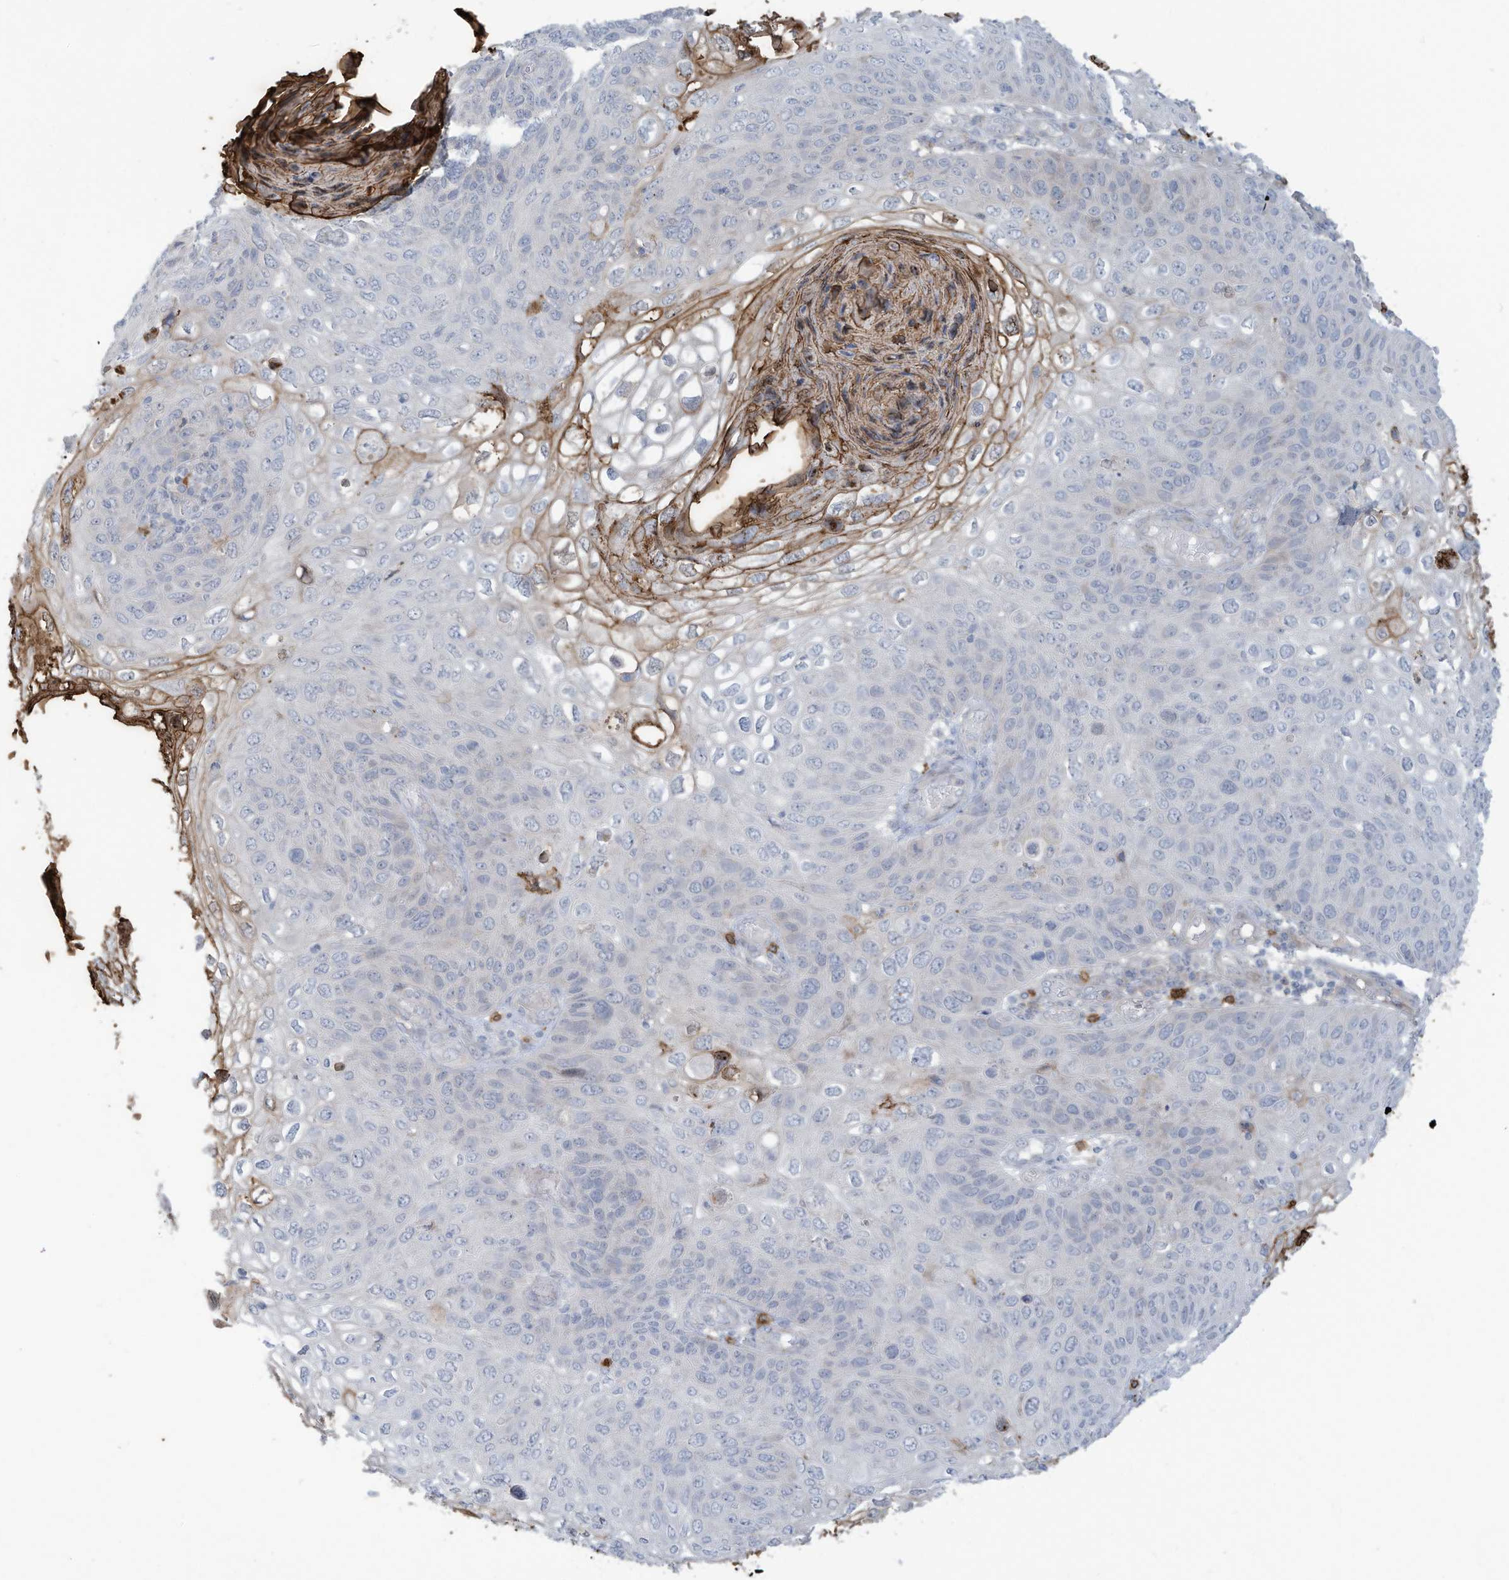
{"staining": {"intensity": "negative", "quantity": "none", "location": "none"}, "tissue": "skin cancer", "cell_type": "Tumor cells", "image_type": "cancer", "snomed": [{"axis": "morphology", "description": "Squamous cell carcinoma, NOS"}, {"axis": "topography", "description": "Skin"}], "caption": "Immunohistochemistry image of neoplastic tissue: skin squamous cell carcinoma stained with DAB demonstrates no significant protein staining in tumor cells. (DAB (3,3'-diaminobenzidine) immunohistochemistry with hematoxylin counter stain).", "gene": "NOTO", "patient": {"sex": "female", "age": 90}}